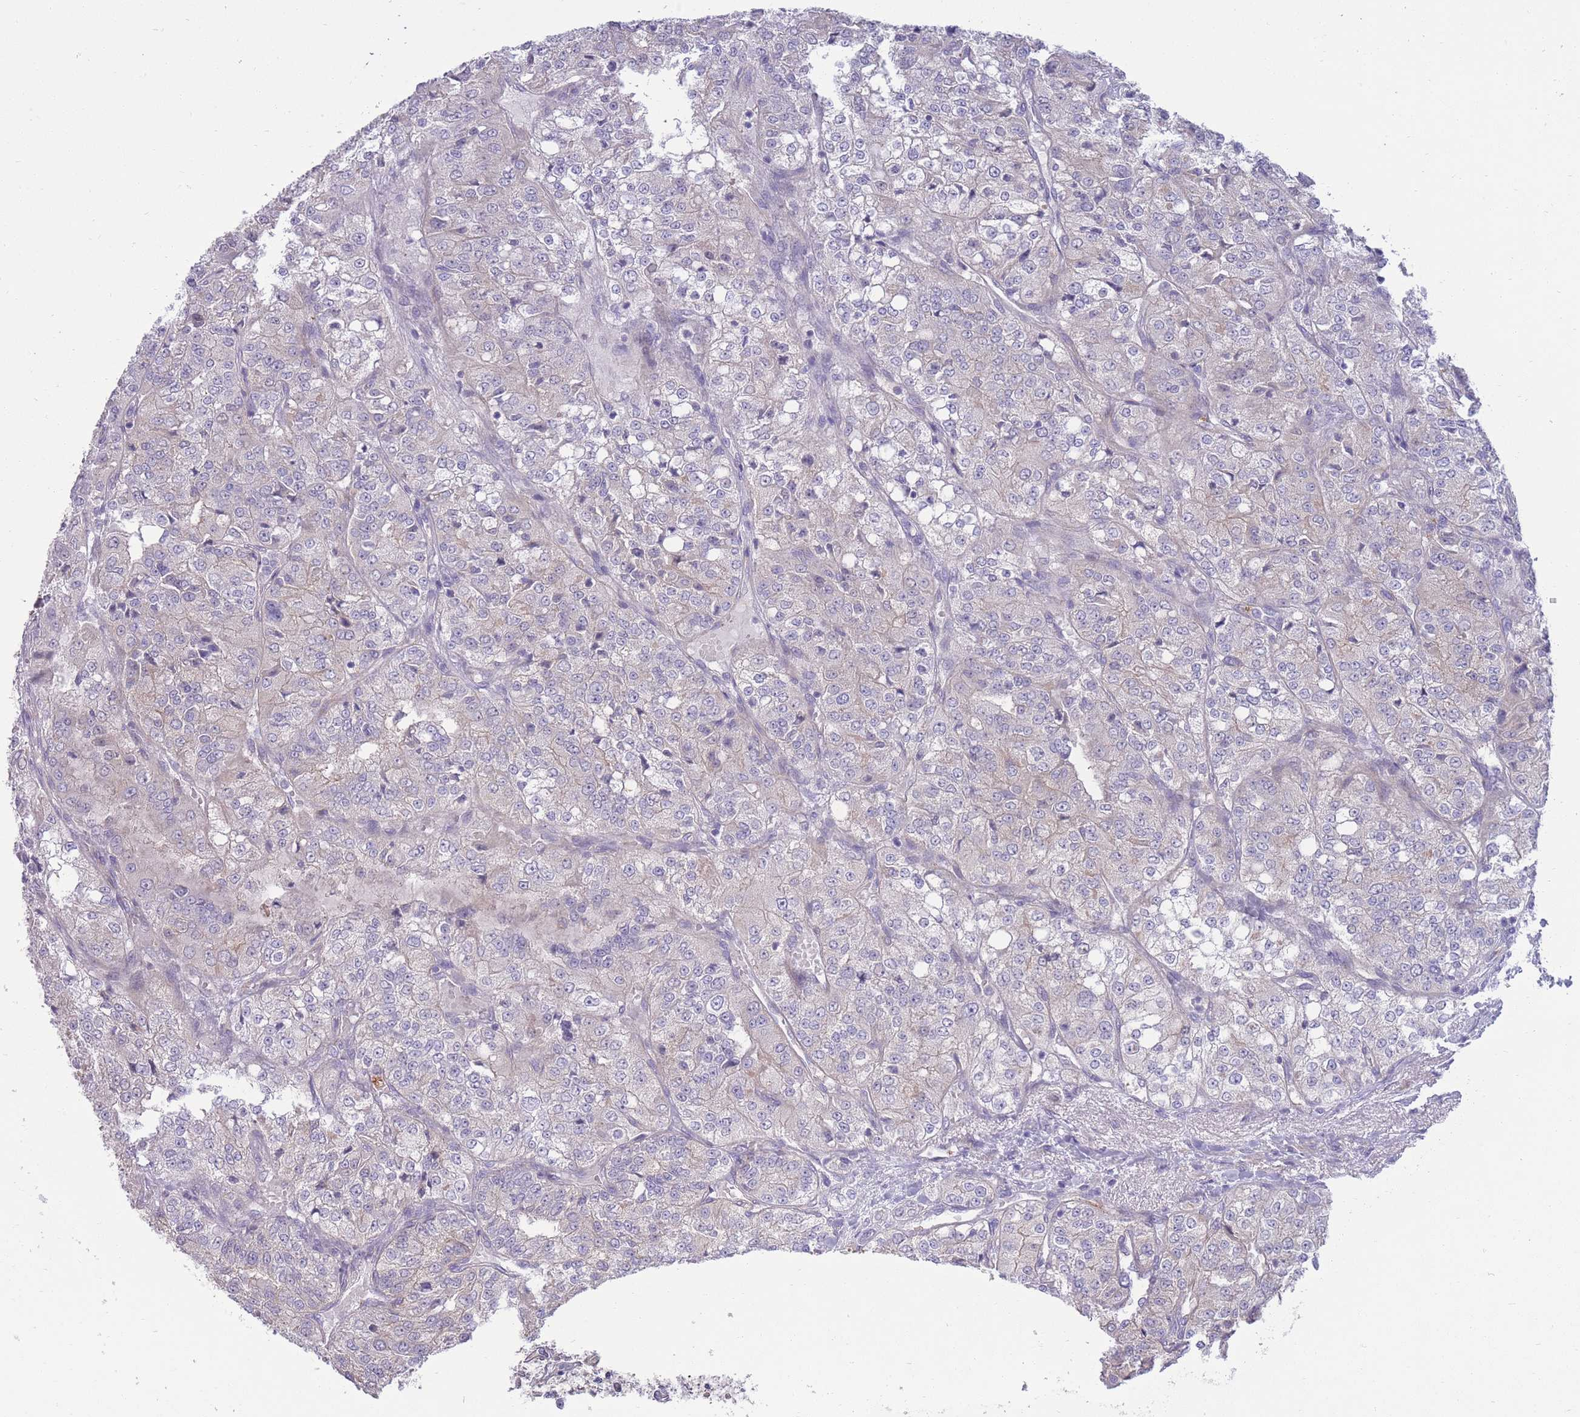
{"staining": {"intensity": "weak", "quantity": "<25%", "location": "cytoplasmic/membranous"}, "tissue": "renal cancer", "cell_type": "Tumor cells", "image_type": "cancer", "snomed": [{"axis": "morphology", "description": "Adenocarcinoma, NOS"}, {"axis": "topography", "description": "Kidney"}], "caption": "This is an IHC histopathology image of human renal cancer (adenocarcinoma). There is no staining in tumor cells.", "gene": "RGS11", "patient": {"sex": "female", "age": 63}}